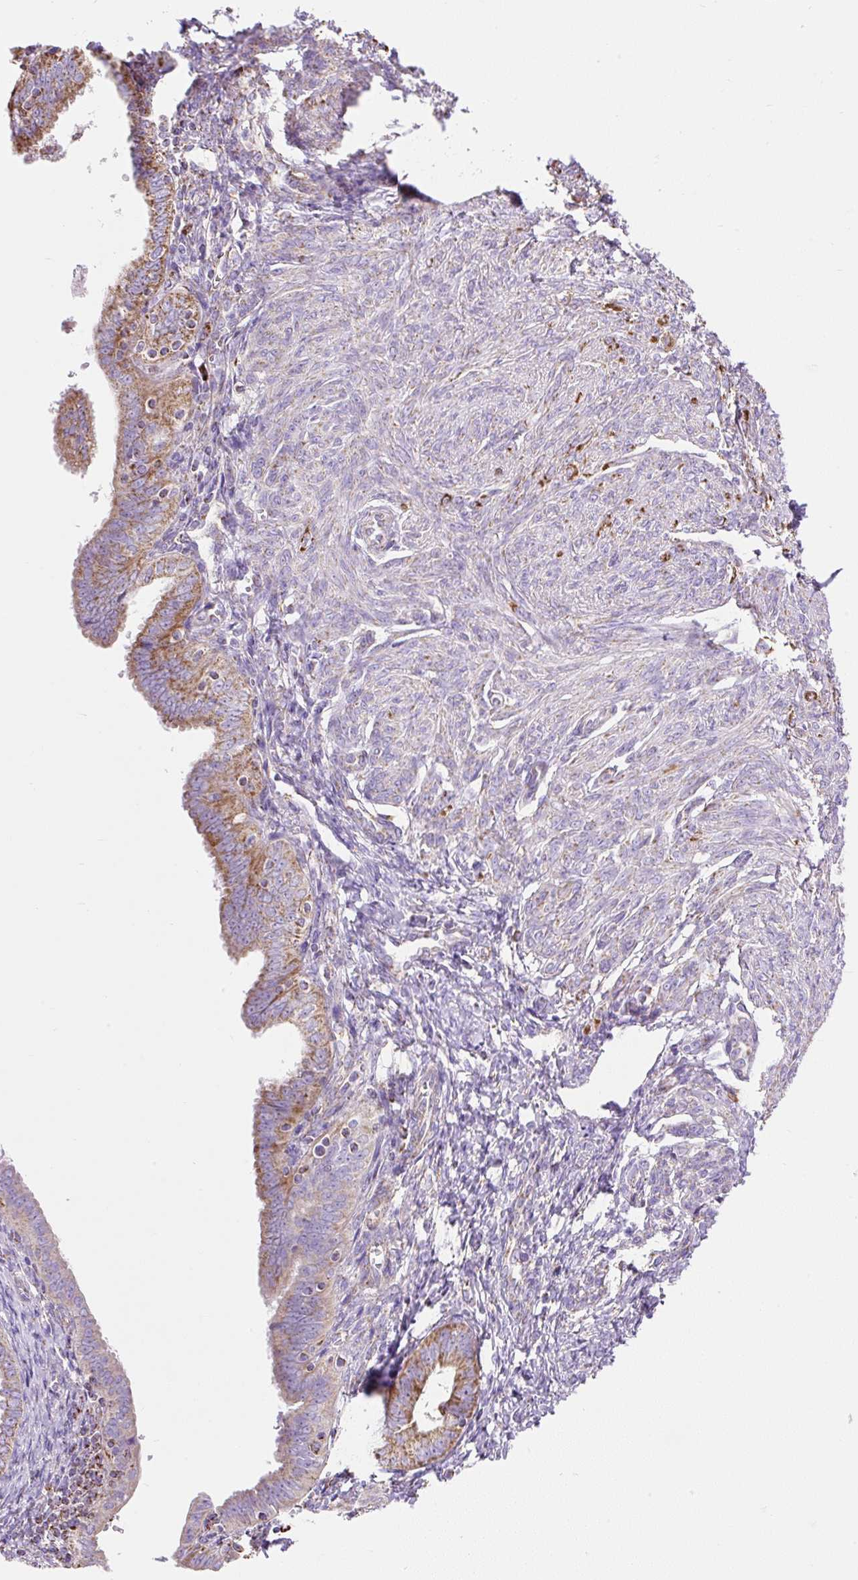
{"staining": {"intensity": "moderate", "quantity": ">75%", "location": "cytoplasmic/membranous"}, "tissue": "endometrial cancer", "cell_type": "Tumor cells", "image_type": "cancer", "snomed": [{"axis": "morphology", "description": "Adenocarcinoma, NOS"}, {"axis": "topography", "description": "Endometrium"}], "caption": "Protein staining by immunohistochemistry (IHC) shows moderate cytoplasmic/membranous positivity in about >75% of tumor cells in endometrial adenocarcinoma.", "gene": "DAAM2", "patient": {"sex": "female", "age": 87}}